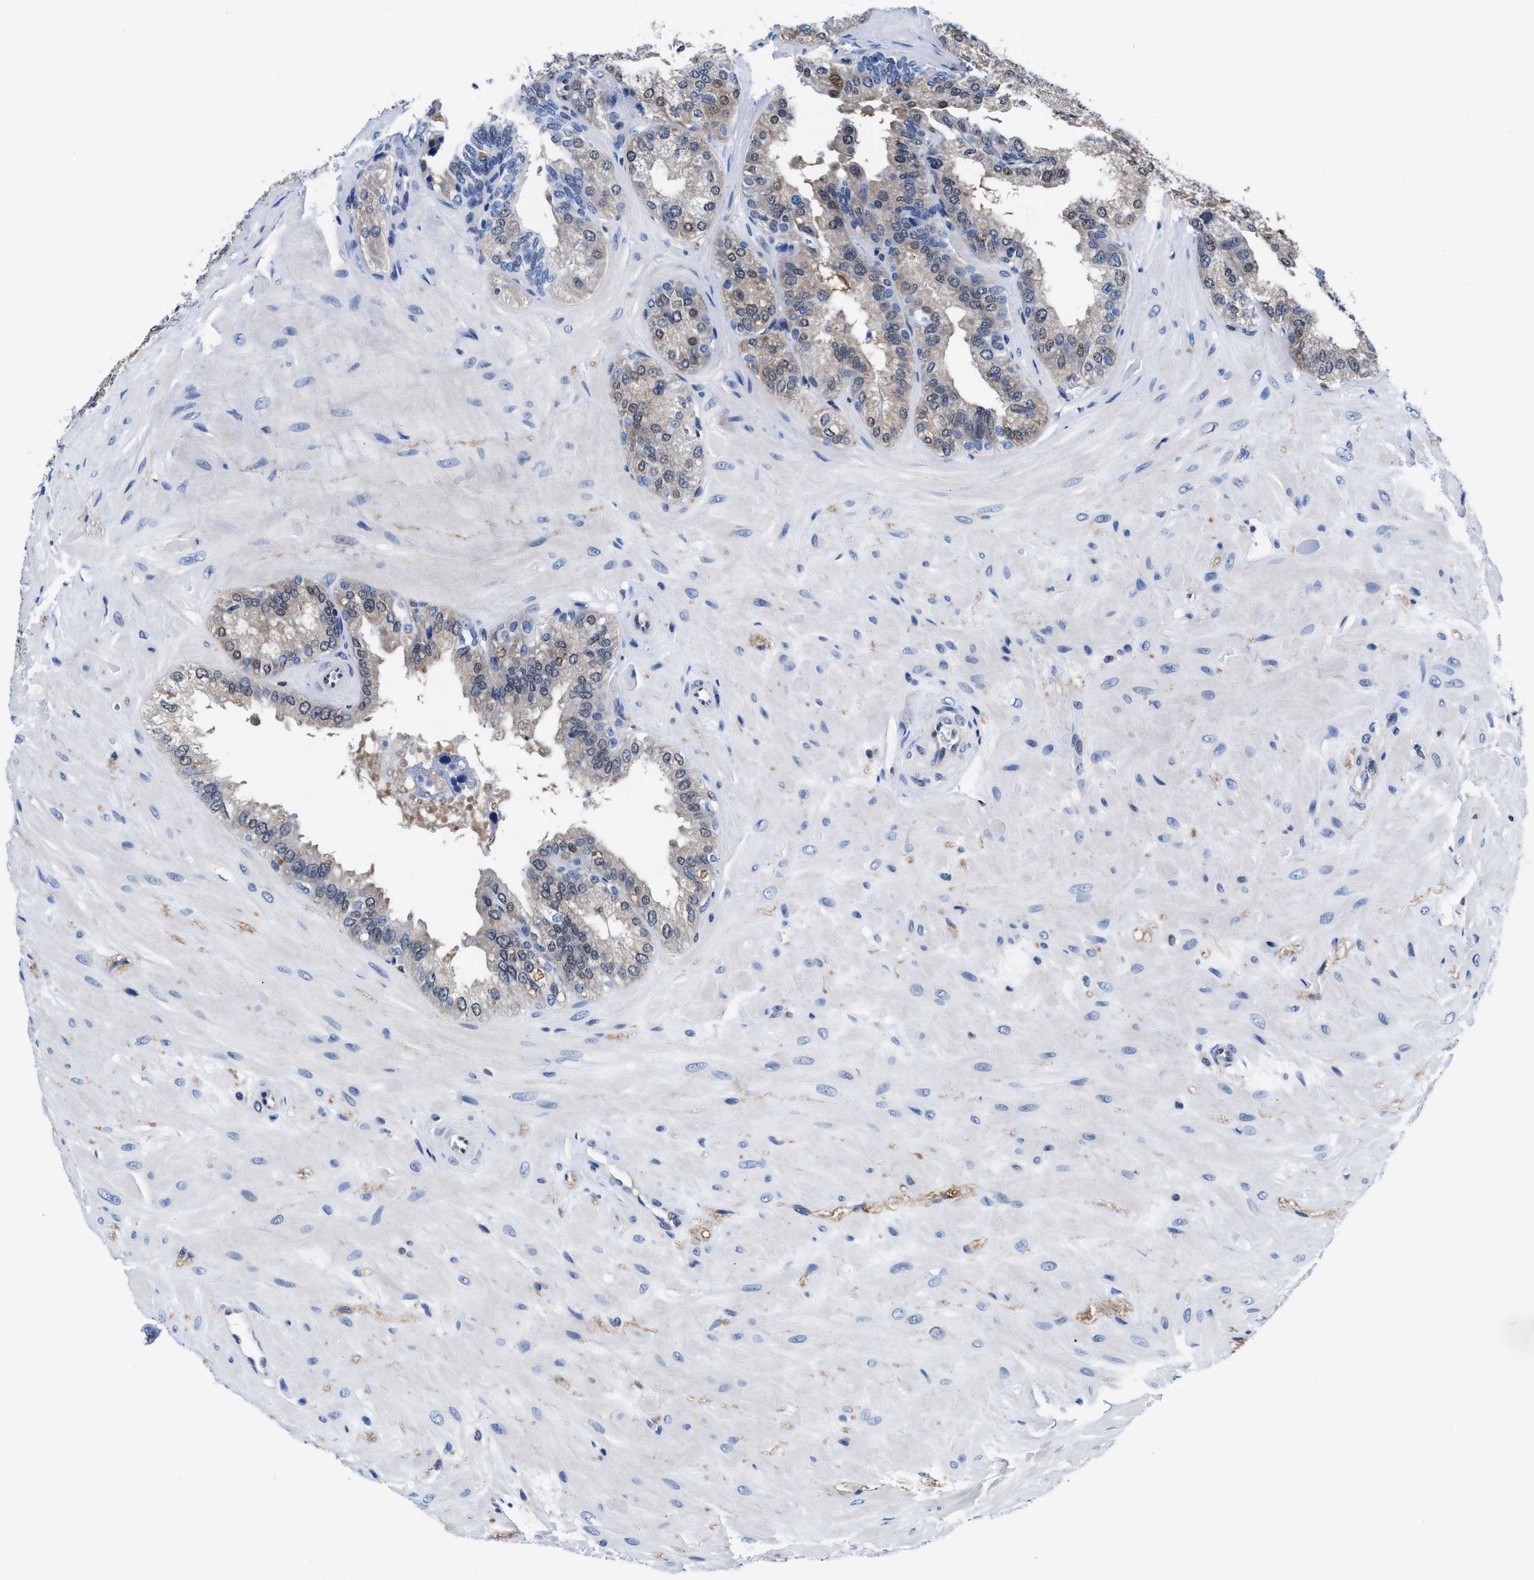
{"staining": {"intensity": "weak", "quantity": "<25%", "location": "cytoplasmic/membranous"}, "tissue": "seminal vesicle", "cell_type": "Glandular cells", "image_type": "normal", "snomed": [{"axis": "morphology", "description": "Normal tissue, NOS"}, {"axis": "topography", "description": "Prostate"}, {"axis": "topography", "description": "Seminal veicle"}], "caption": "This is an IHC image of normal human seminal vesicle. There is no positivity in glandular cells.", "gene": "ACLY", "patient": {"sex": "male", "age": 51}}